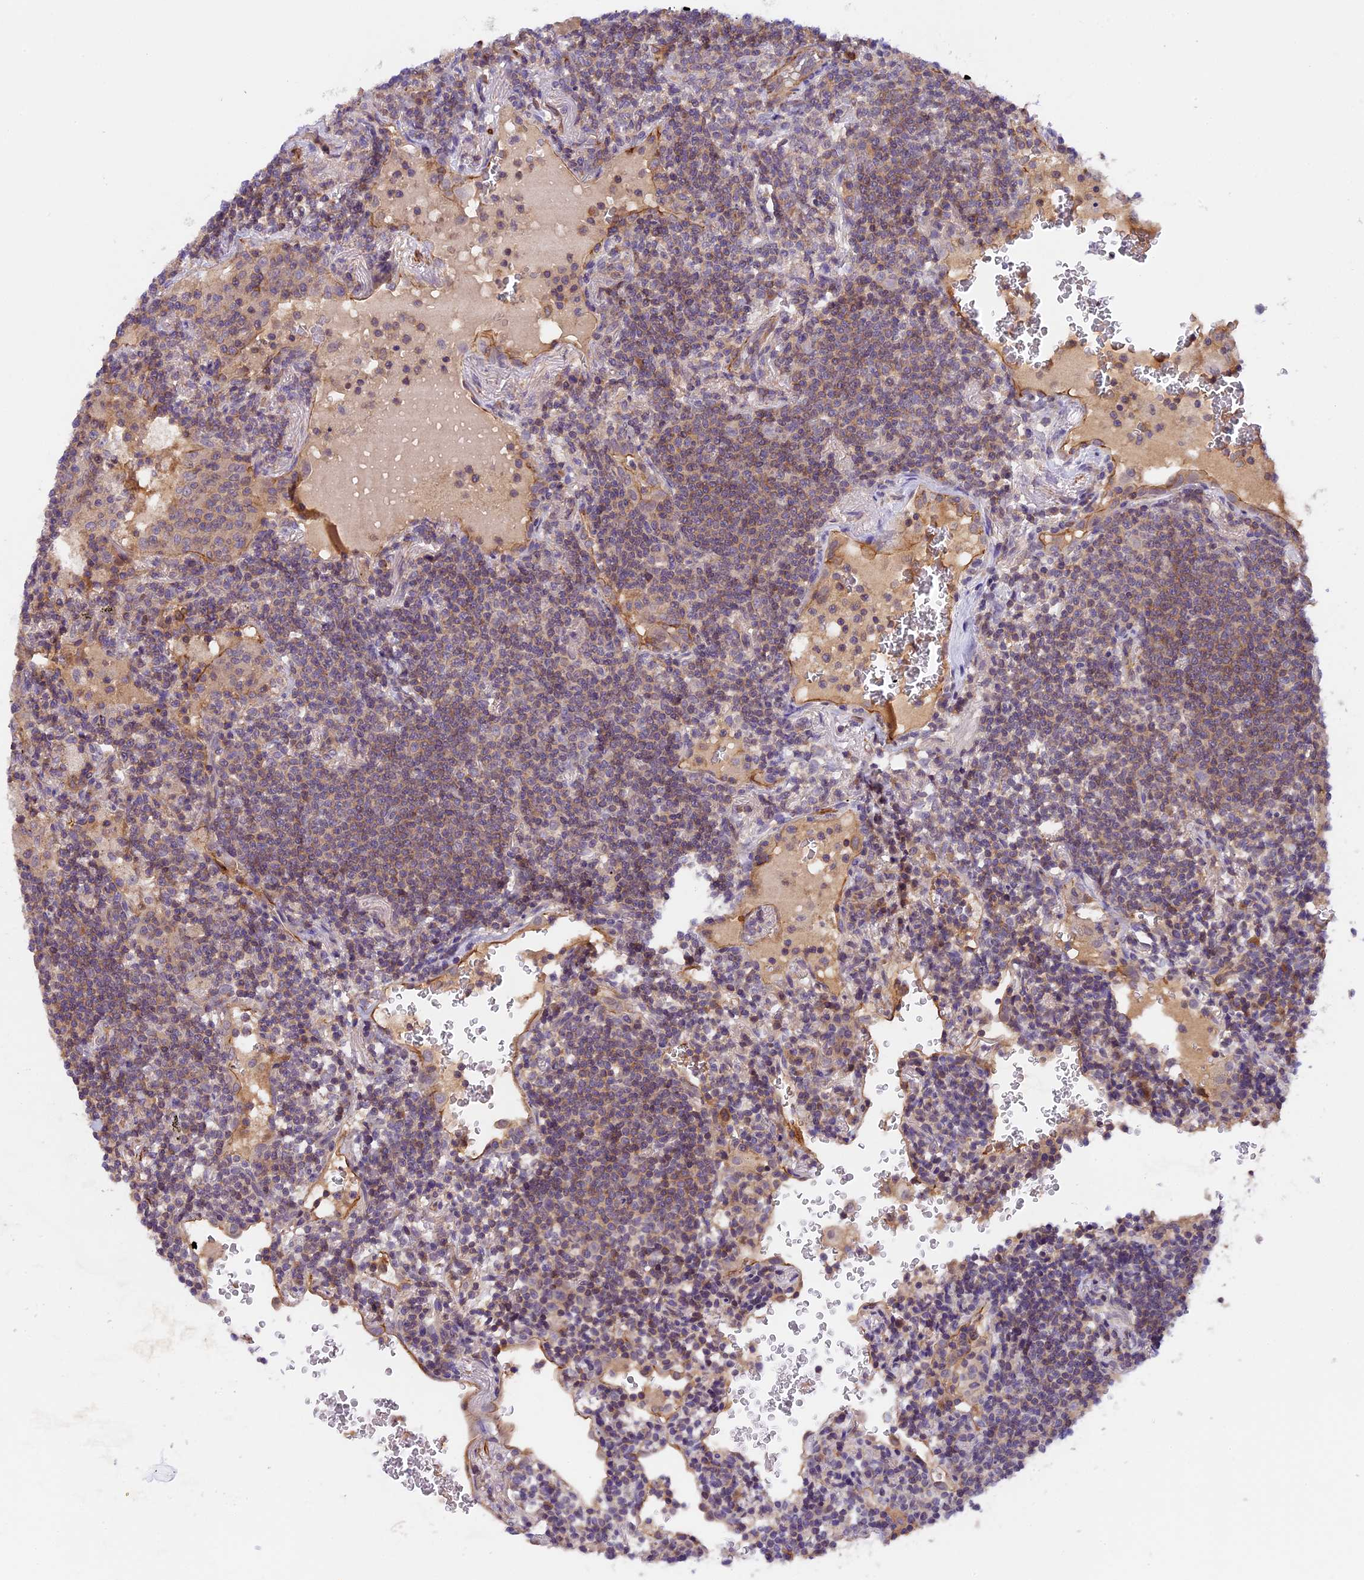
{"staining": {"intensity": "weak", "quantity": "25%-75%", "location": "cytoplasmic/membranous"}, "tissue": "lymphoma", "cell_type": "Tumor cells", "image_type": "cancer", "snomed": [{"axis": "morphology", "description": "Malignant lymphoma, non-Hodgkin's type, Low grade"}, {"axis": "topography", "description": "Lung"}], "caption": "Lymphoma stained with a protein marker reveals weak staining in tumor cells.", "gene": "TBC1D1", "patient": {"sex": "female", "age": 71}}